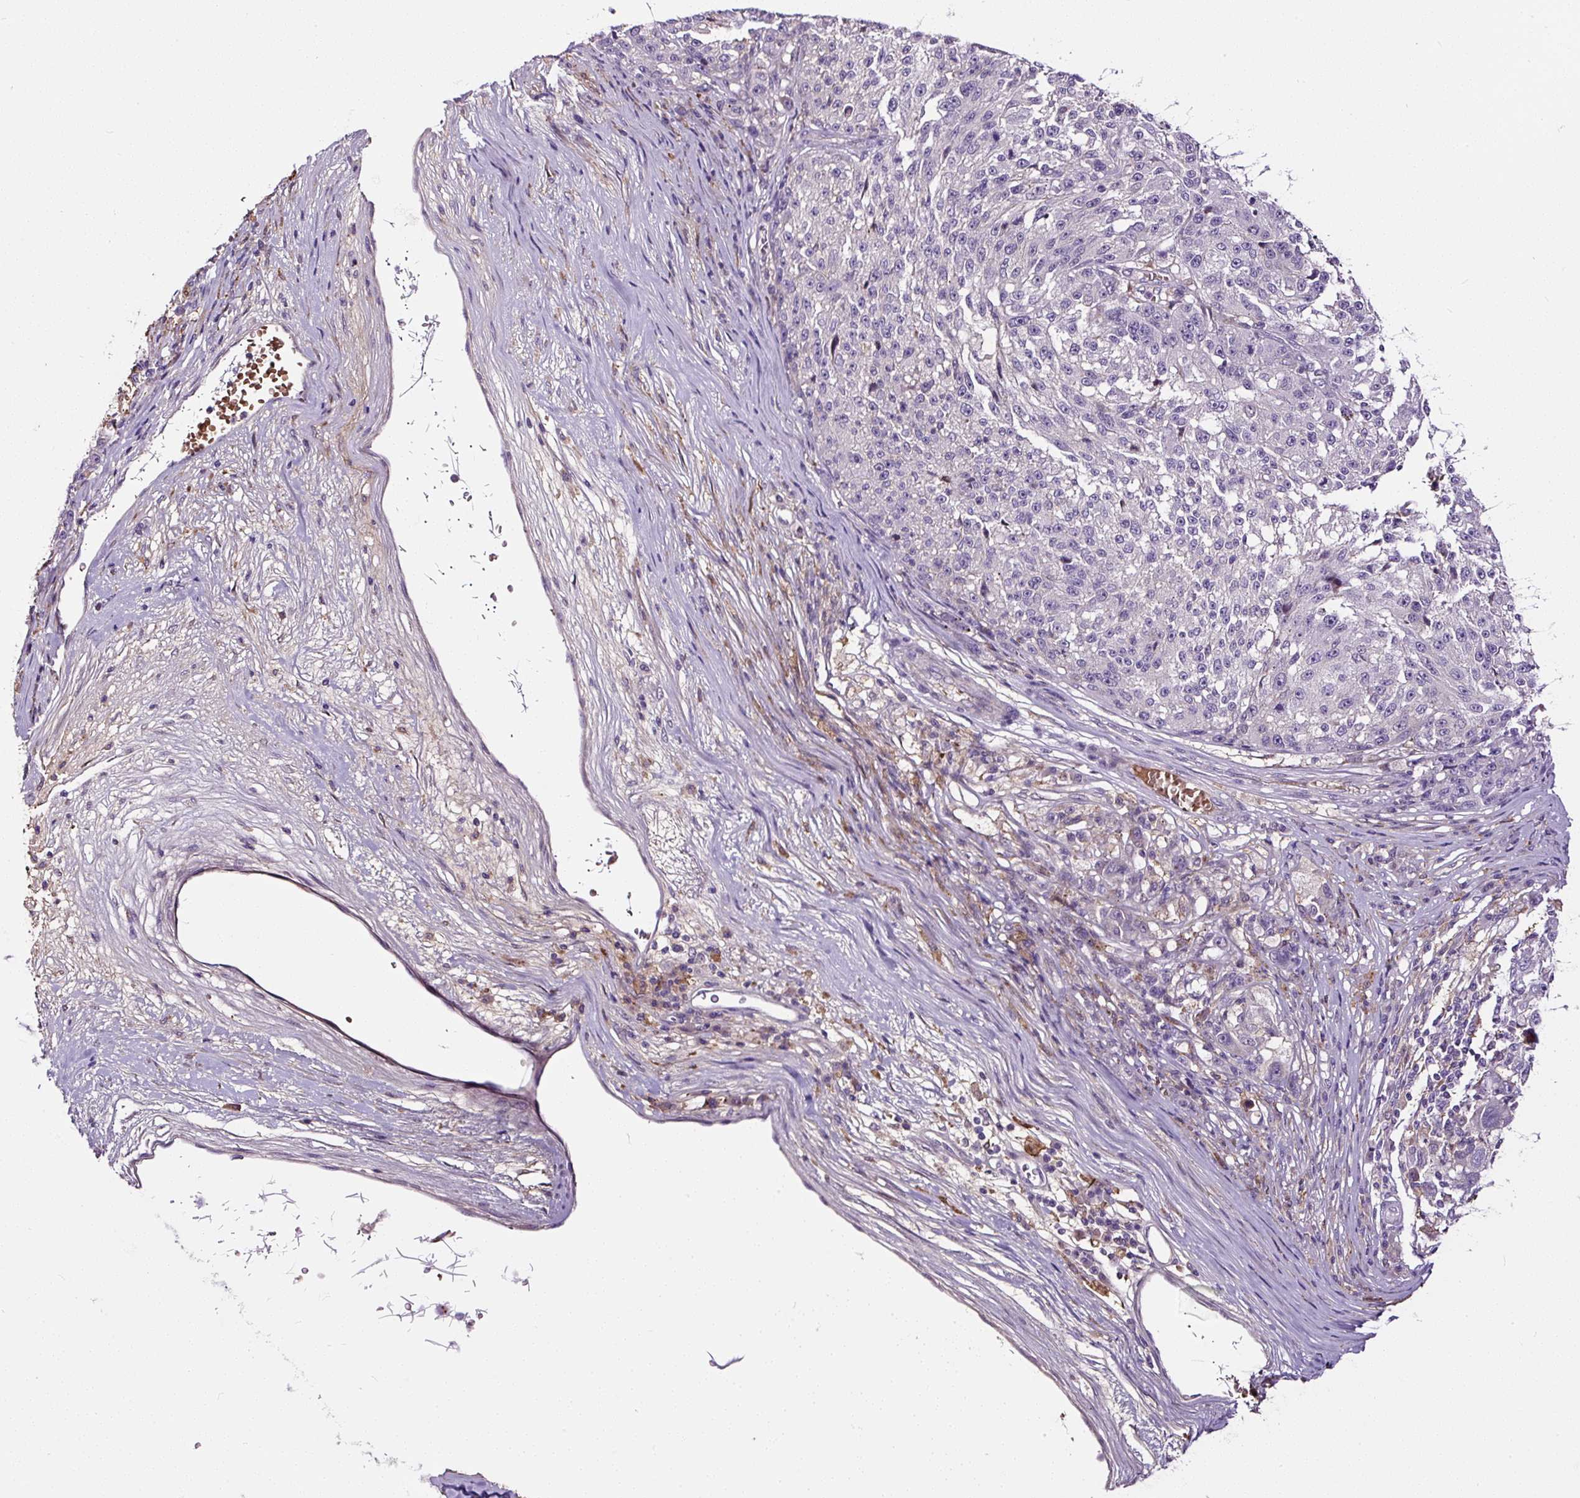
{"staining": {"intensity": "negative", "quantity": "none", "location": "none"}, "tissue": "melanoma", "cell_type": "Tumor cells", "image_type": "cancer", "snomed": [{"axis": "morphology", "description": "Malignant melanoma, NOS"}, {"axis": "topography", "description": "Skin"}], "caption": "Micrograph shows no significant protein staining in tumor cells of malignant melanoma.", "gene": "LRRC24", "patient": {"sex": "male", "age": 53}}